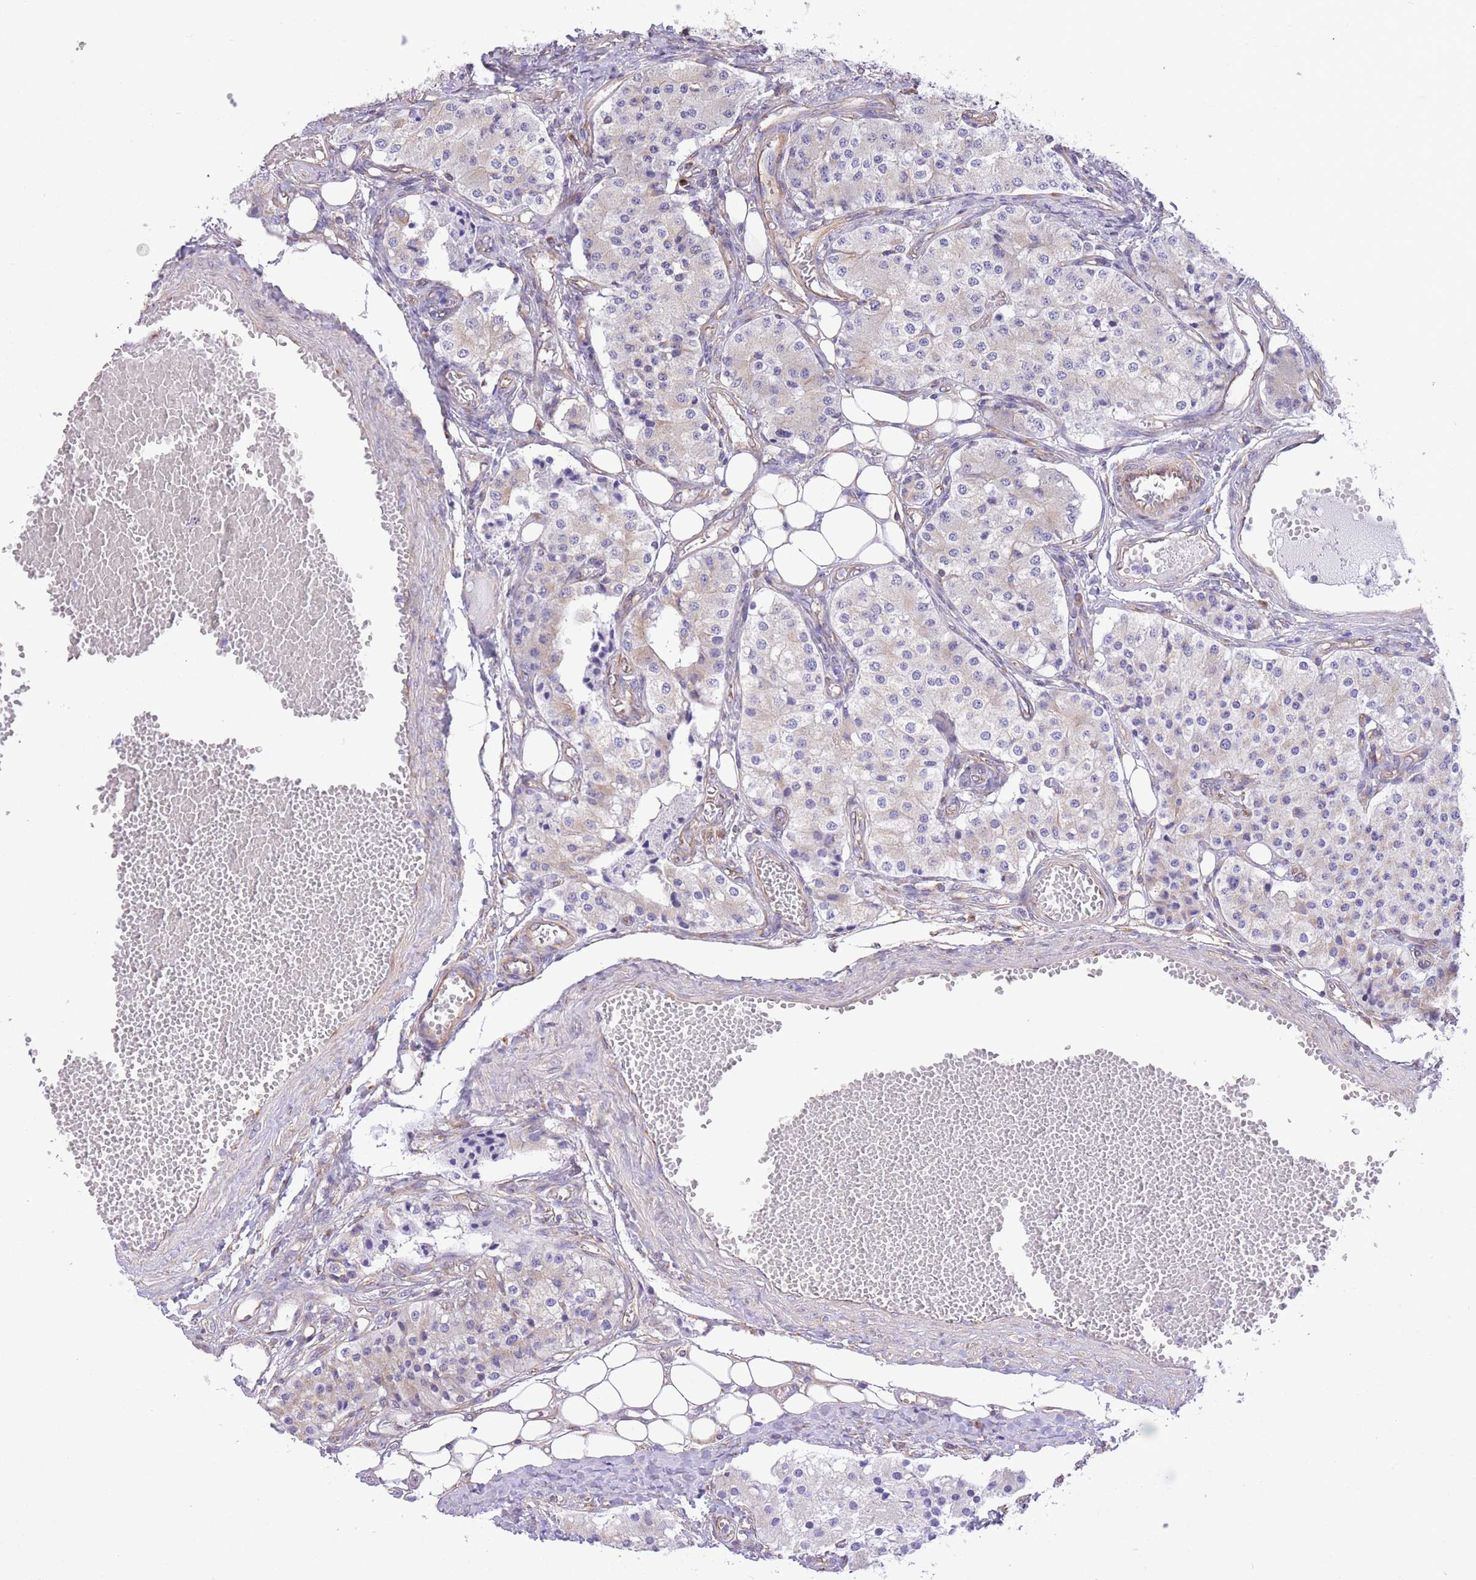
{"staining": {"intensity": "negative", "quantity": "none", "location": "none"}, "tissue": "carcinoid", "cell_type": "Tumor cells", "image_type": "cancer", "snomed": [{"axis": "morphology", "description": "Carcinoid, malignant, NOS"}, {"axis": "topography", "description": "Colon"}], "caption": "An immunohistochemistry image of malignant carcinoid is shown. There is no staining in tumor cells of malignant carcinoid.", "gene": "RHOU", "patient": {"sex": "female", "age": 52}}